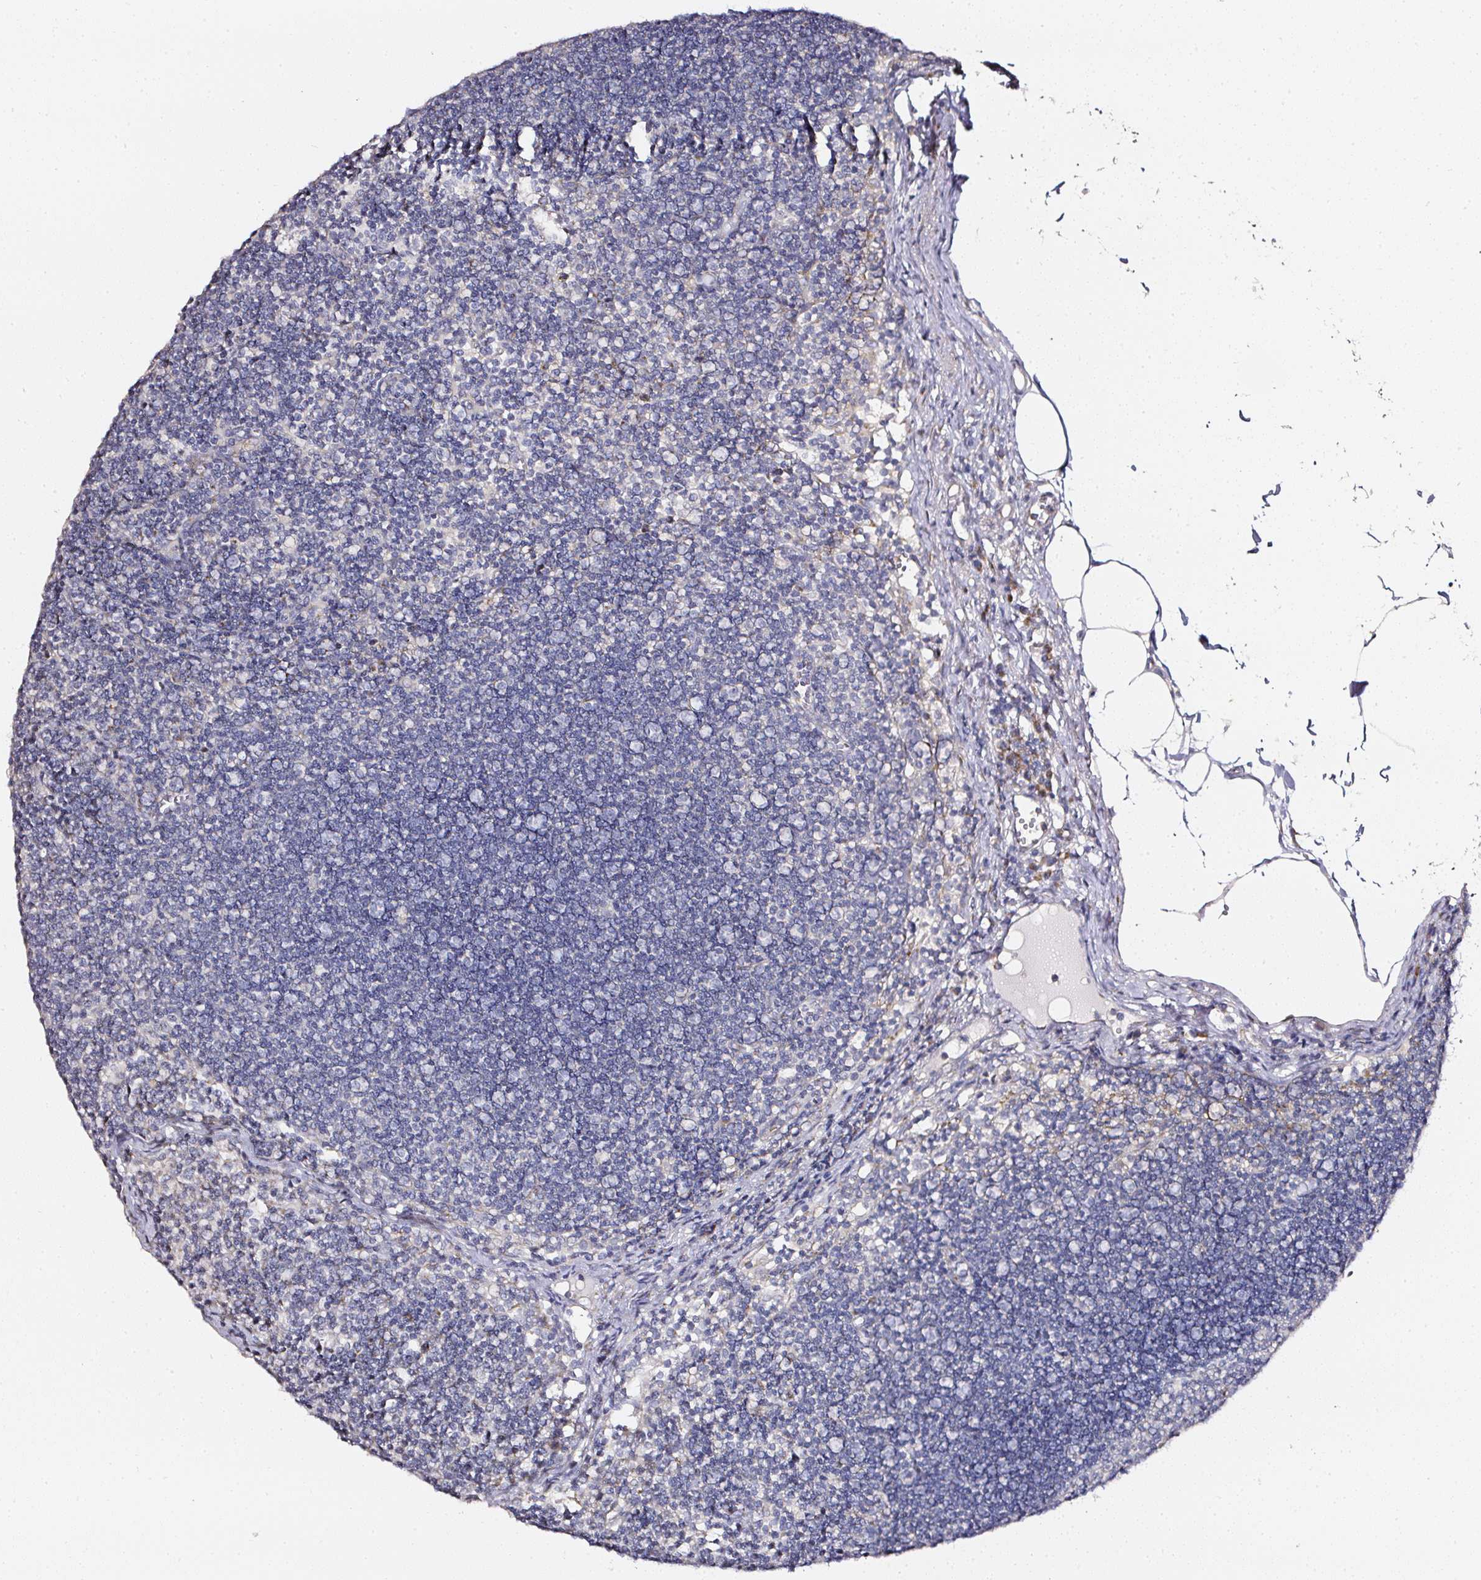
{"staining": {"intensity": "negative", "quantity": "none", "location": "none"}, "tissue": "lymph node", "cell_type": "Germinal center cells", "image_type": "normal", "snomed": [{"axis": "morphology", "description": "Normal tissue, NOS"}, {"axis": "topography", "description": "Lymph node"}], "caption": "Protein analysis of benign lymph node reveals no significant positivity in germinal center cells. (DAB IHC with hematoxylin counter stain).", "gene": "NTRK1", "patient": {"sex": "female", "age": 29}}